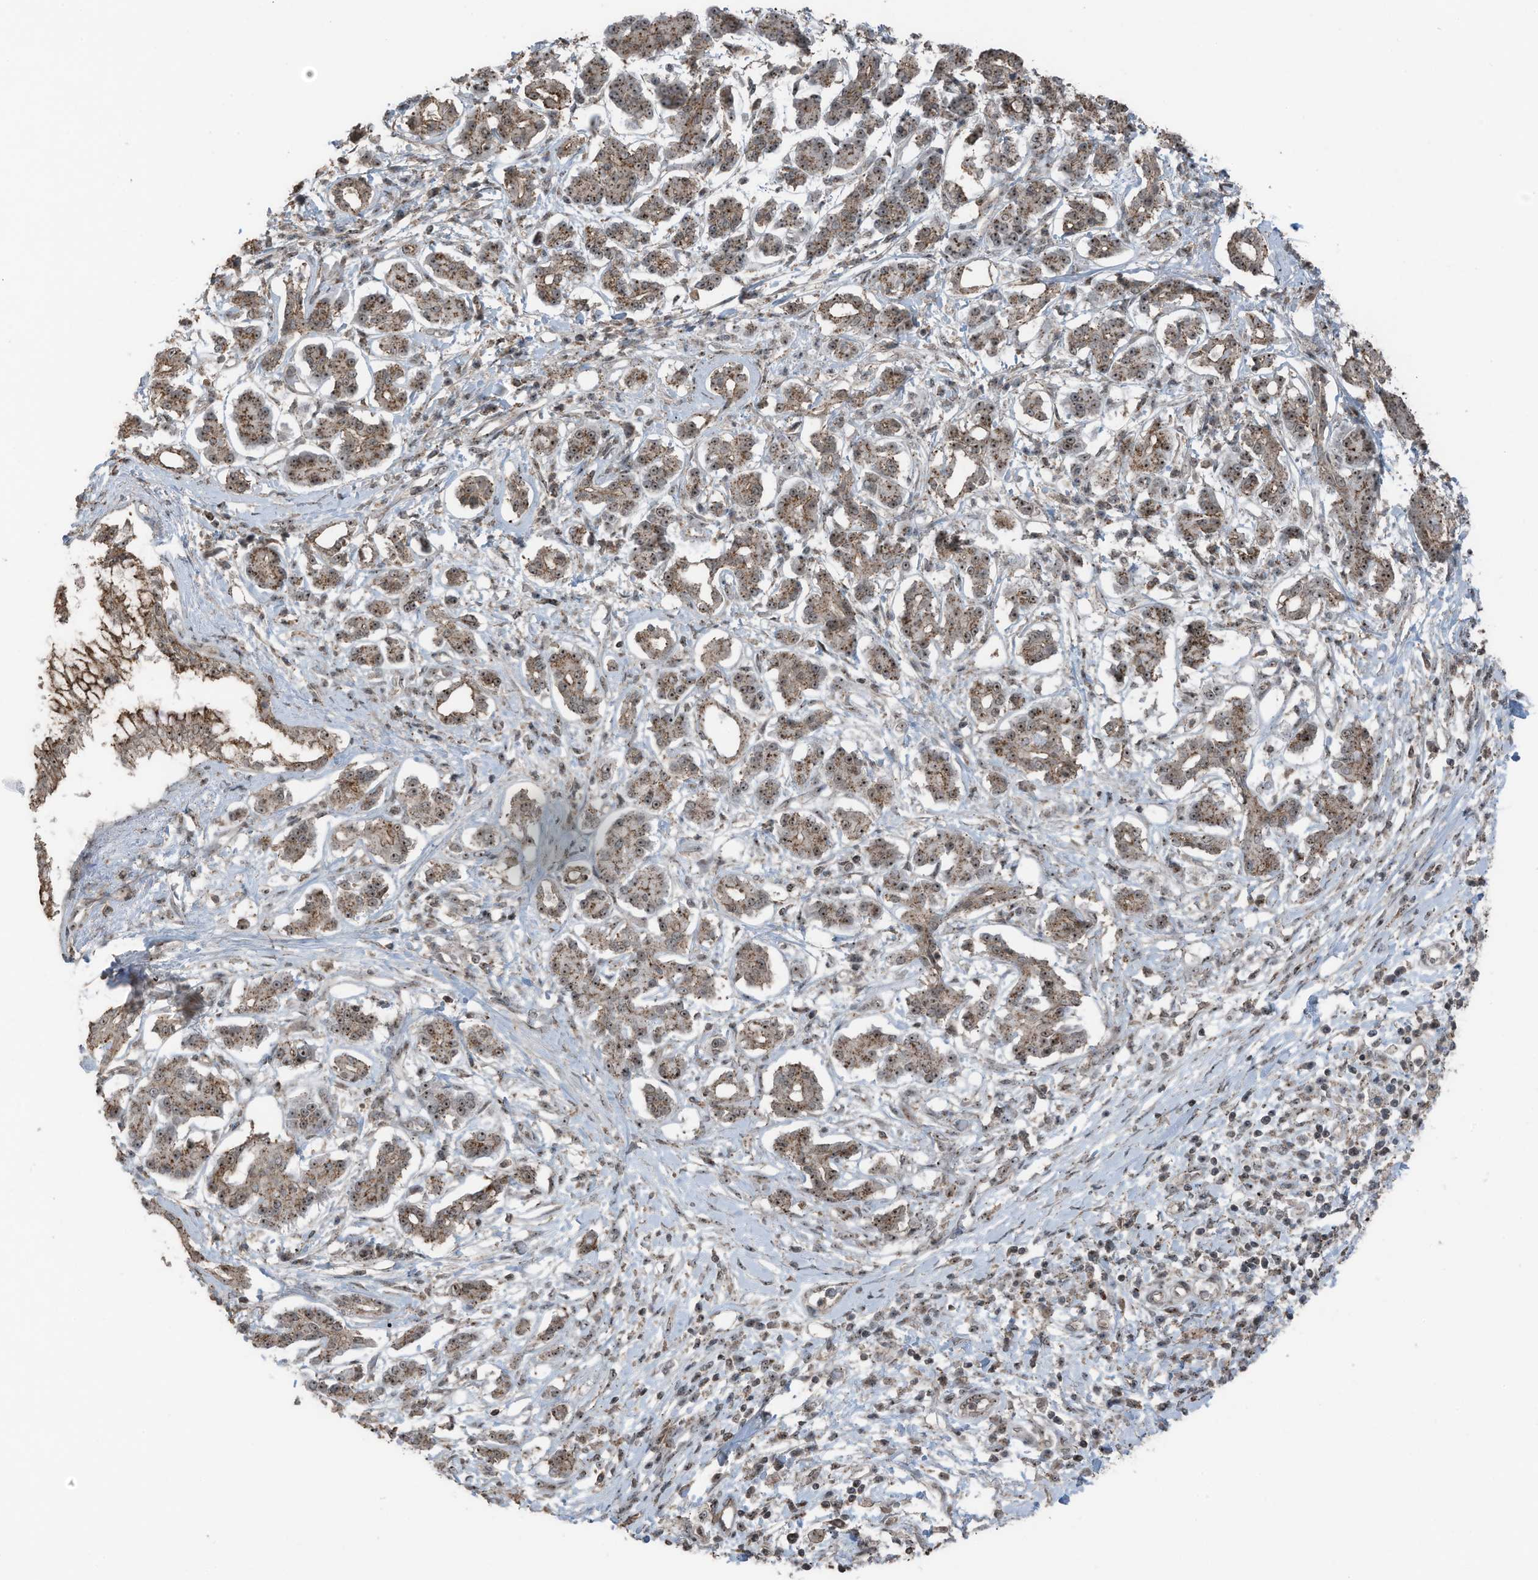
{"staining": {"intensity": "moderate", "quantity": ">75%", "location": "cytoplasmic/membranous,nuclear"}, "tissue": "pancreatic cancer", "cell_type": "Tumor cells", "image_type": "cancer", "snomed": [{"axis": "morphology", "description": "Adenocarcinoma, NOS"}, {"axis": "topography", "description": "Pancreas"}], "caption": "This is a histology image of immunohistochemistry staining of pancreatic cancer (adenocarcinoma), which shows moderate staining in the cytoplasmic/membranous and nuclear of tumor cells.", "gene": "UTP3", "patient": {"sex": "female", "age": 56}}